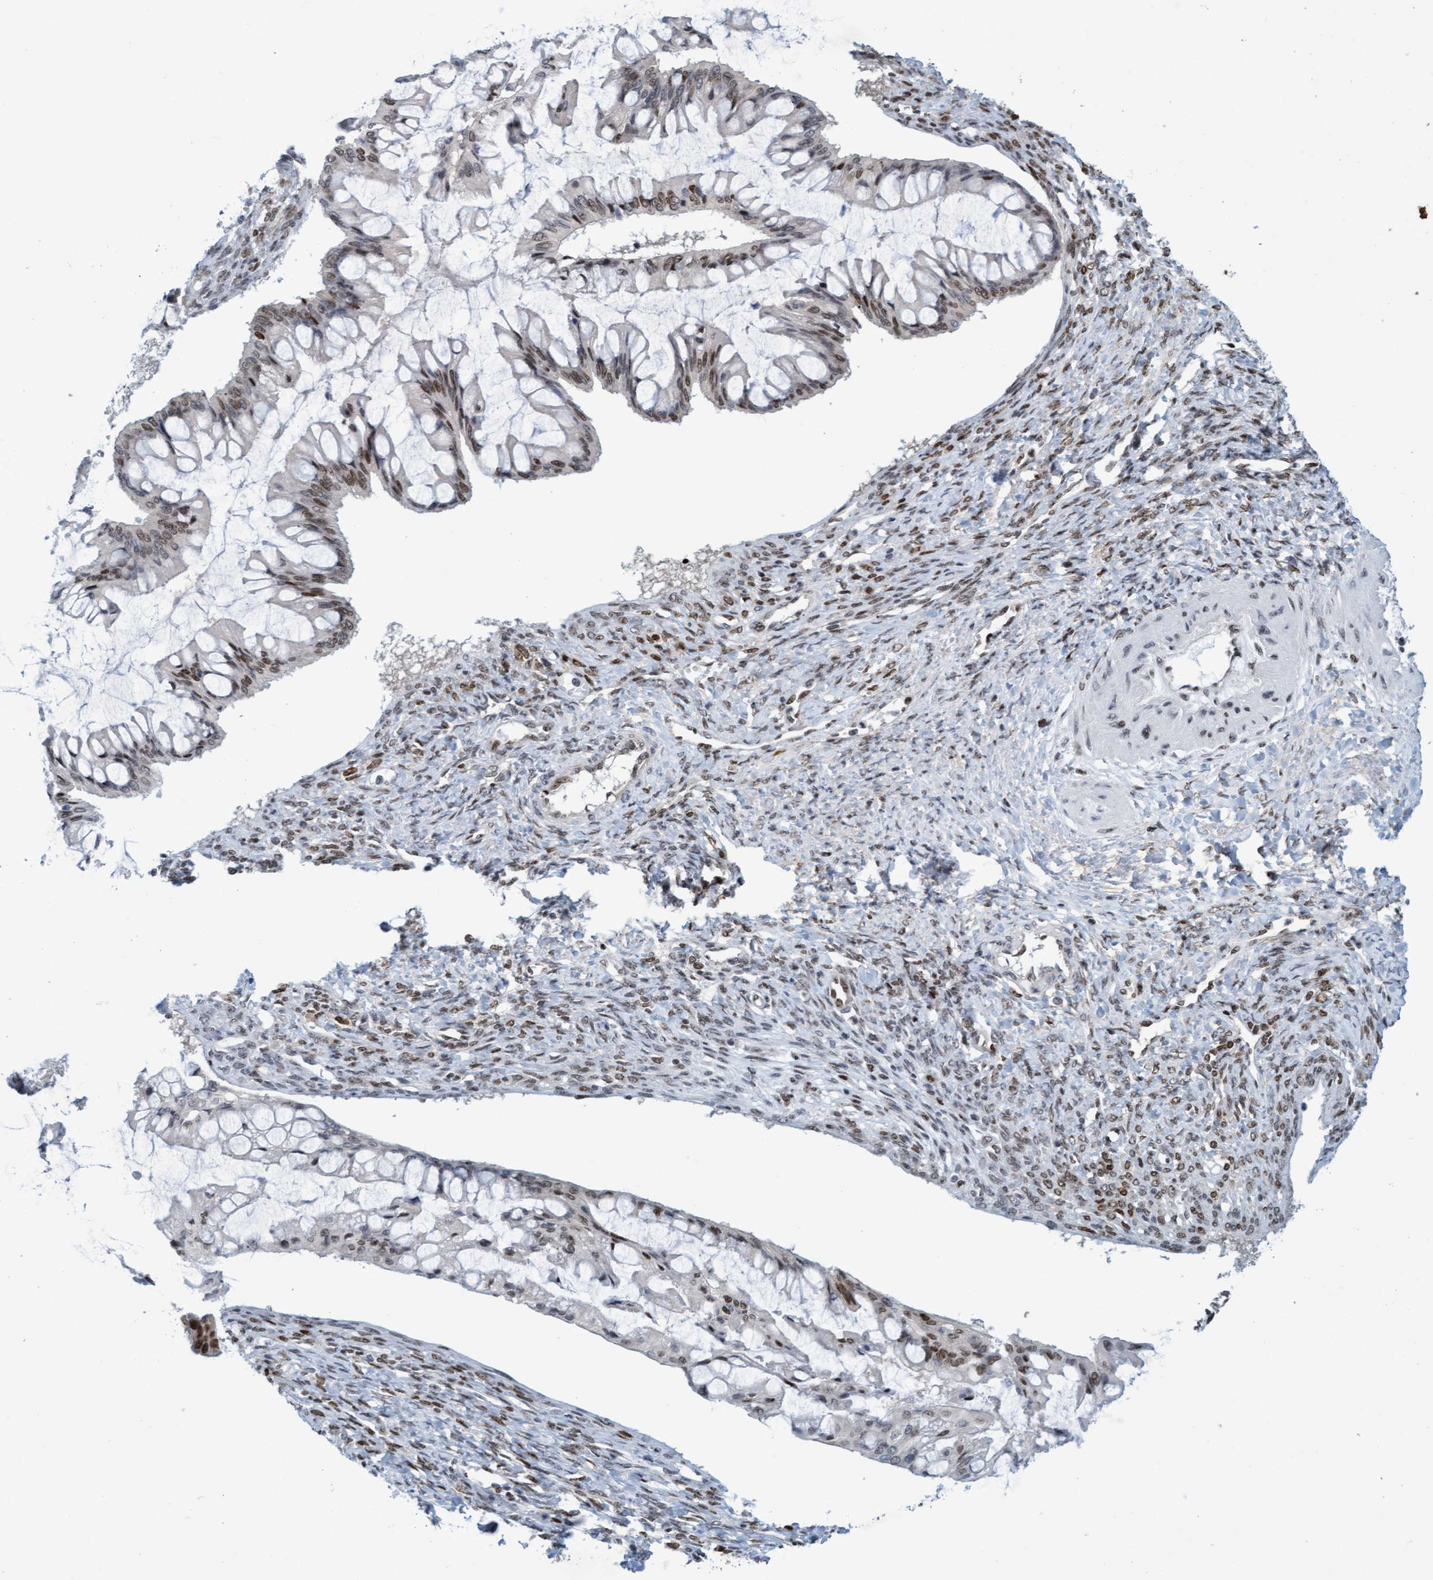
{"staining": {"intensity": "moderate", "quantity": "25%-75%", "location": "nuclear"}, "tissue": "ovarian cancer", "cell_type": "Tumor cells", "image_type": "cancer", "snomed": [{"axis": "morphology", "description": "Cystadenocarcinoma, mucinous, NOS"}, {"axis": "topography", "description": "Ovary"}], "caption": "High-magnification brightfield microscopy of ovarian cancer stained with DAB (3,3'-diaminobenzidine) (brown) and counterstained with hematoxylin (blue). tumor cells exhibit moderate nuclear positivity is identified in about25%-75% of cells. (Brightfield microscopy of DAB IHC at high magnification).", "gene": "GLRX2", "patient": {"sex": "female", "age": 73}}